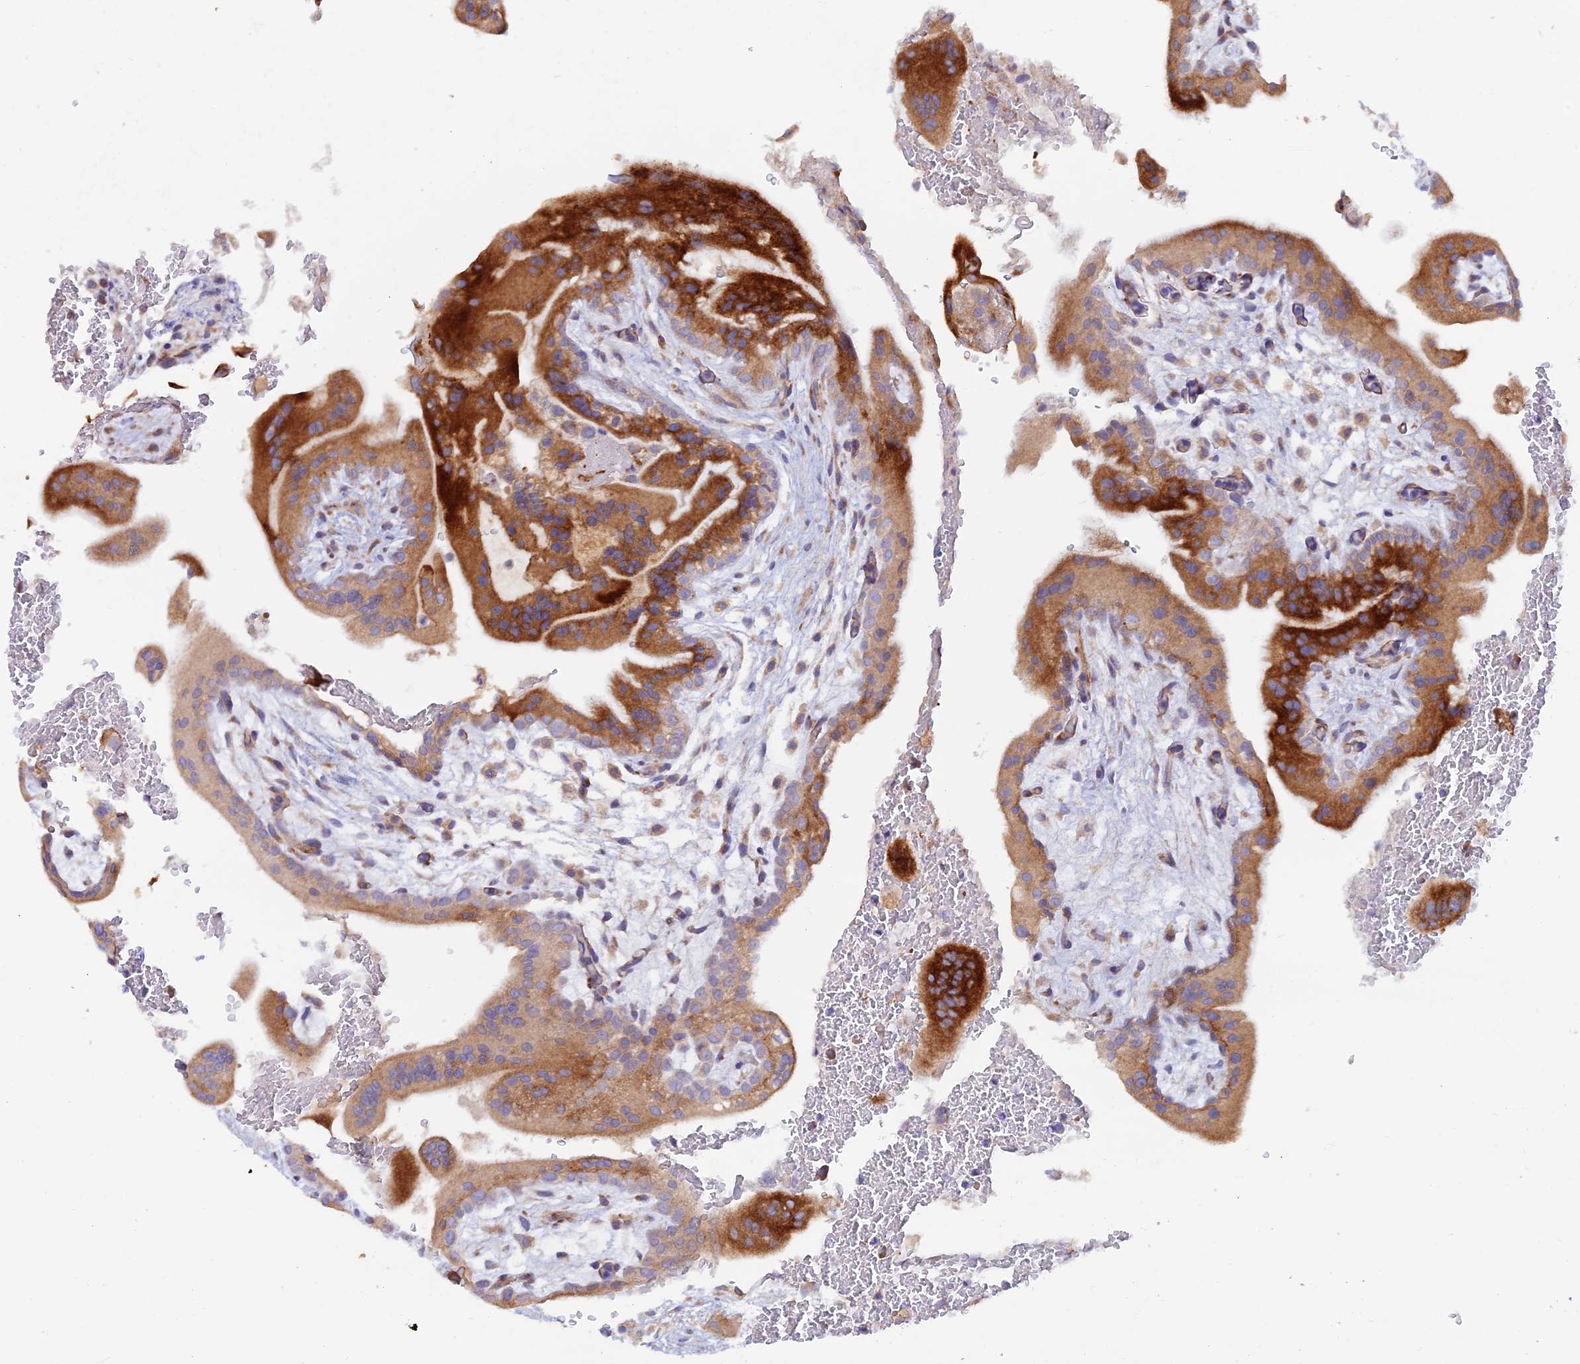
{"staining": {"intensity": "strong", "quantity": ">75%", "location": "cytoplasmic/membranous"}, "tissue": "placenta", "cell_type": "Decidual cells", "image_type": "normal", "snomed": [{"axis": "morphology", "description": "Normal tissue, NOS"}, {"axis": "topography", "description": "Placenta"}], "caption": "A brown stain labels strong cytoplasmic/membranous expression of a protein in decidual cells of benign placenta. The protein is shown in brown color, while the nuclei are stained blue.", "gene": "GMCL1", "patient": {"sex": "female", "age": 35}}